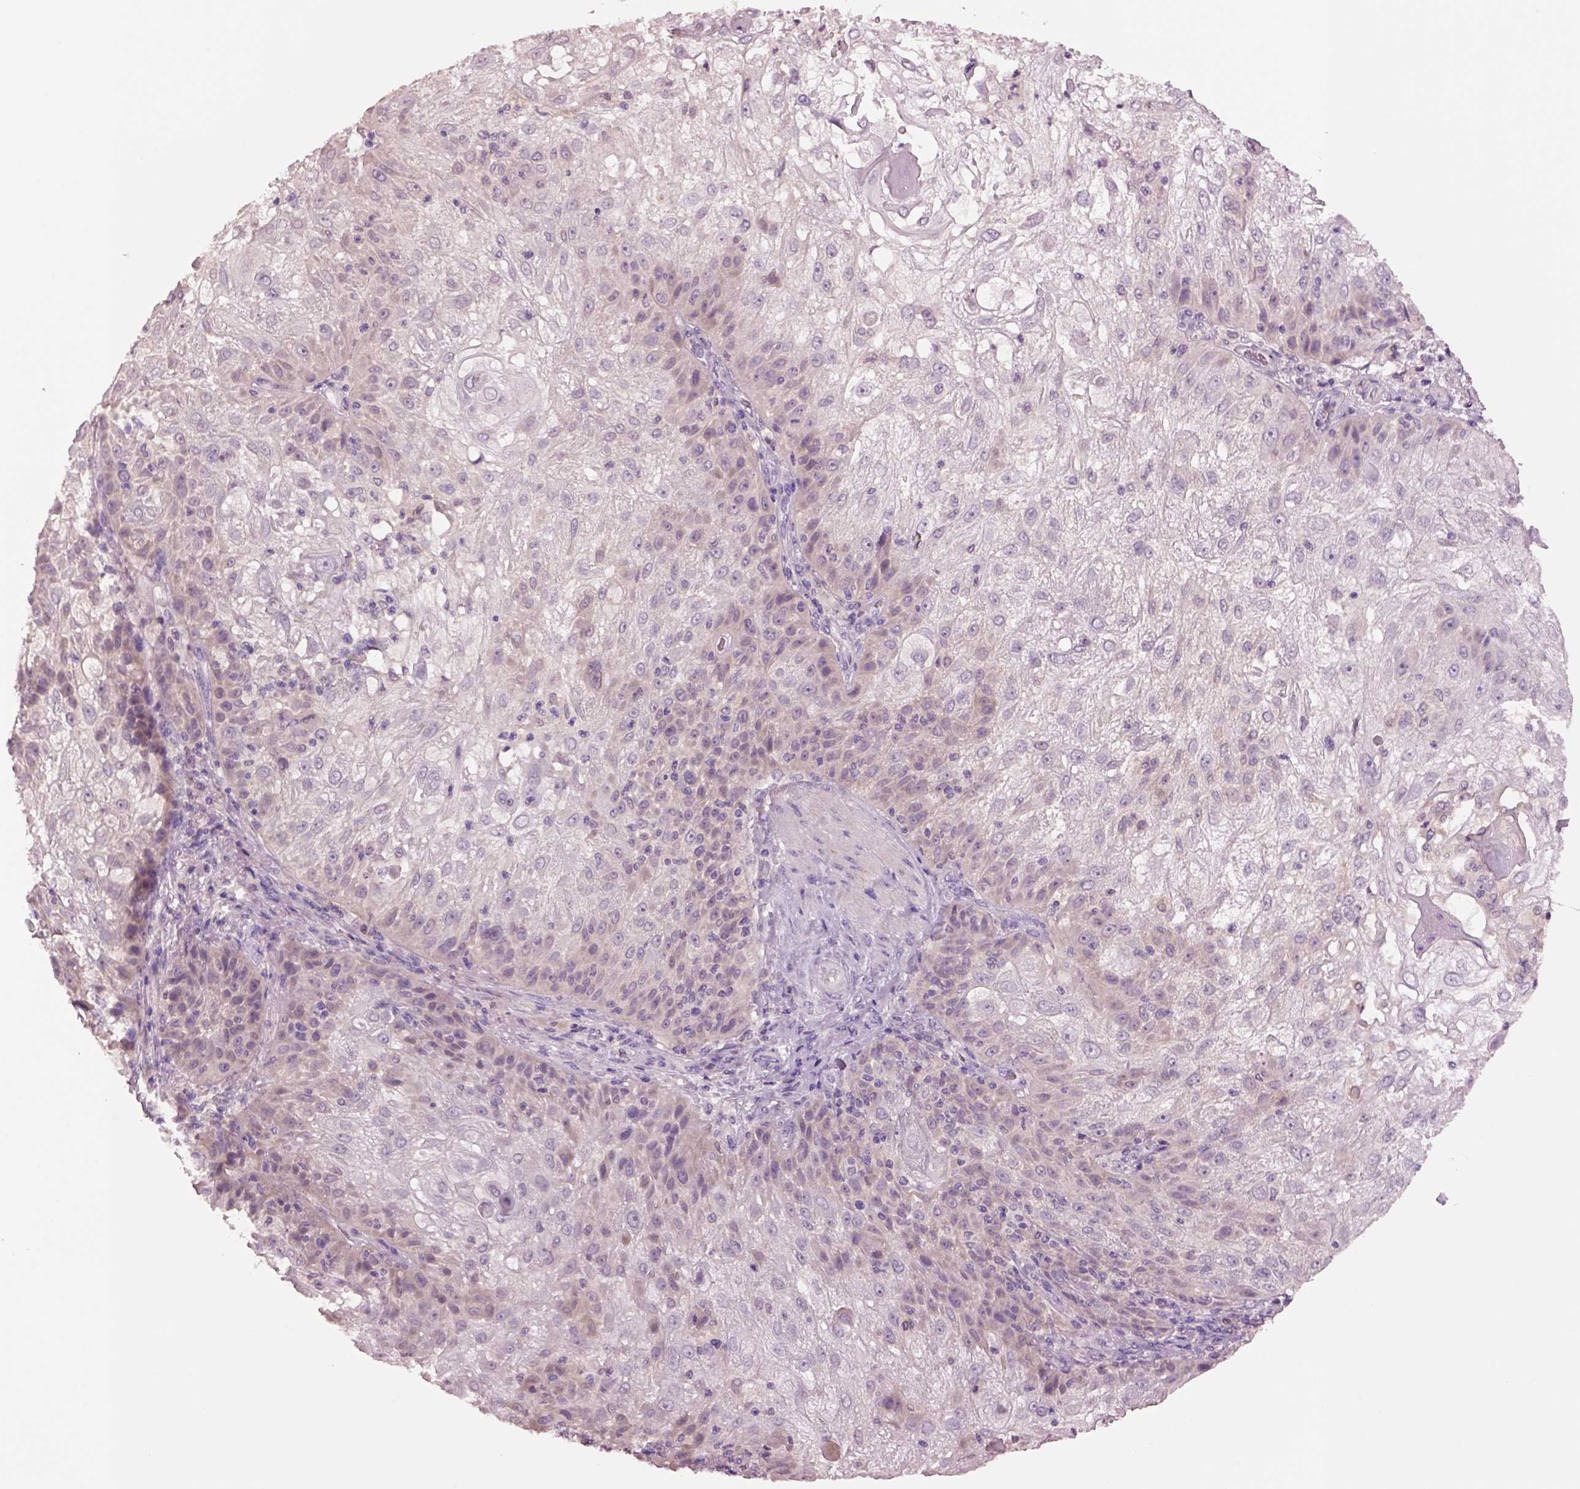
{"staining": {"intensity": "negative", "quantity": "none", "location": "none"}, "tissue": "skin cancer", "cell_type": "Tumor cells", "image_type": "cancer", "snomed": [{"axis": "morphology", "description": "Normal tissue, NOS"}, {"axis": "morphology", "description": "Squamous cell carcinoma, NOS"}, {"axis": "topography", "description": "Skin"}], "caption": "This photomicrograph is of skin cancer (squamous cell carcinoma) stained with IHC to label a protein in brown with the nuclei are counter-stained blue. There is no positivity in tumor cells.", "gene": "CLPSL1", "patient": {"sex": "female", "age": 83}}